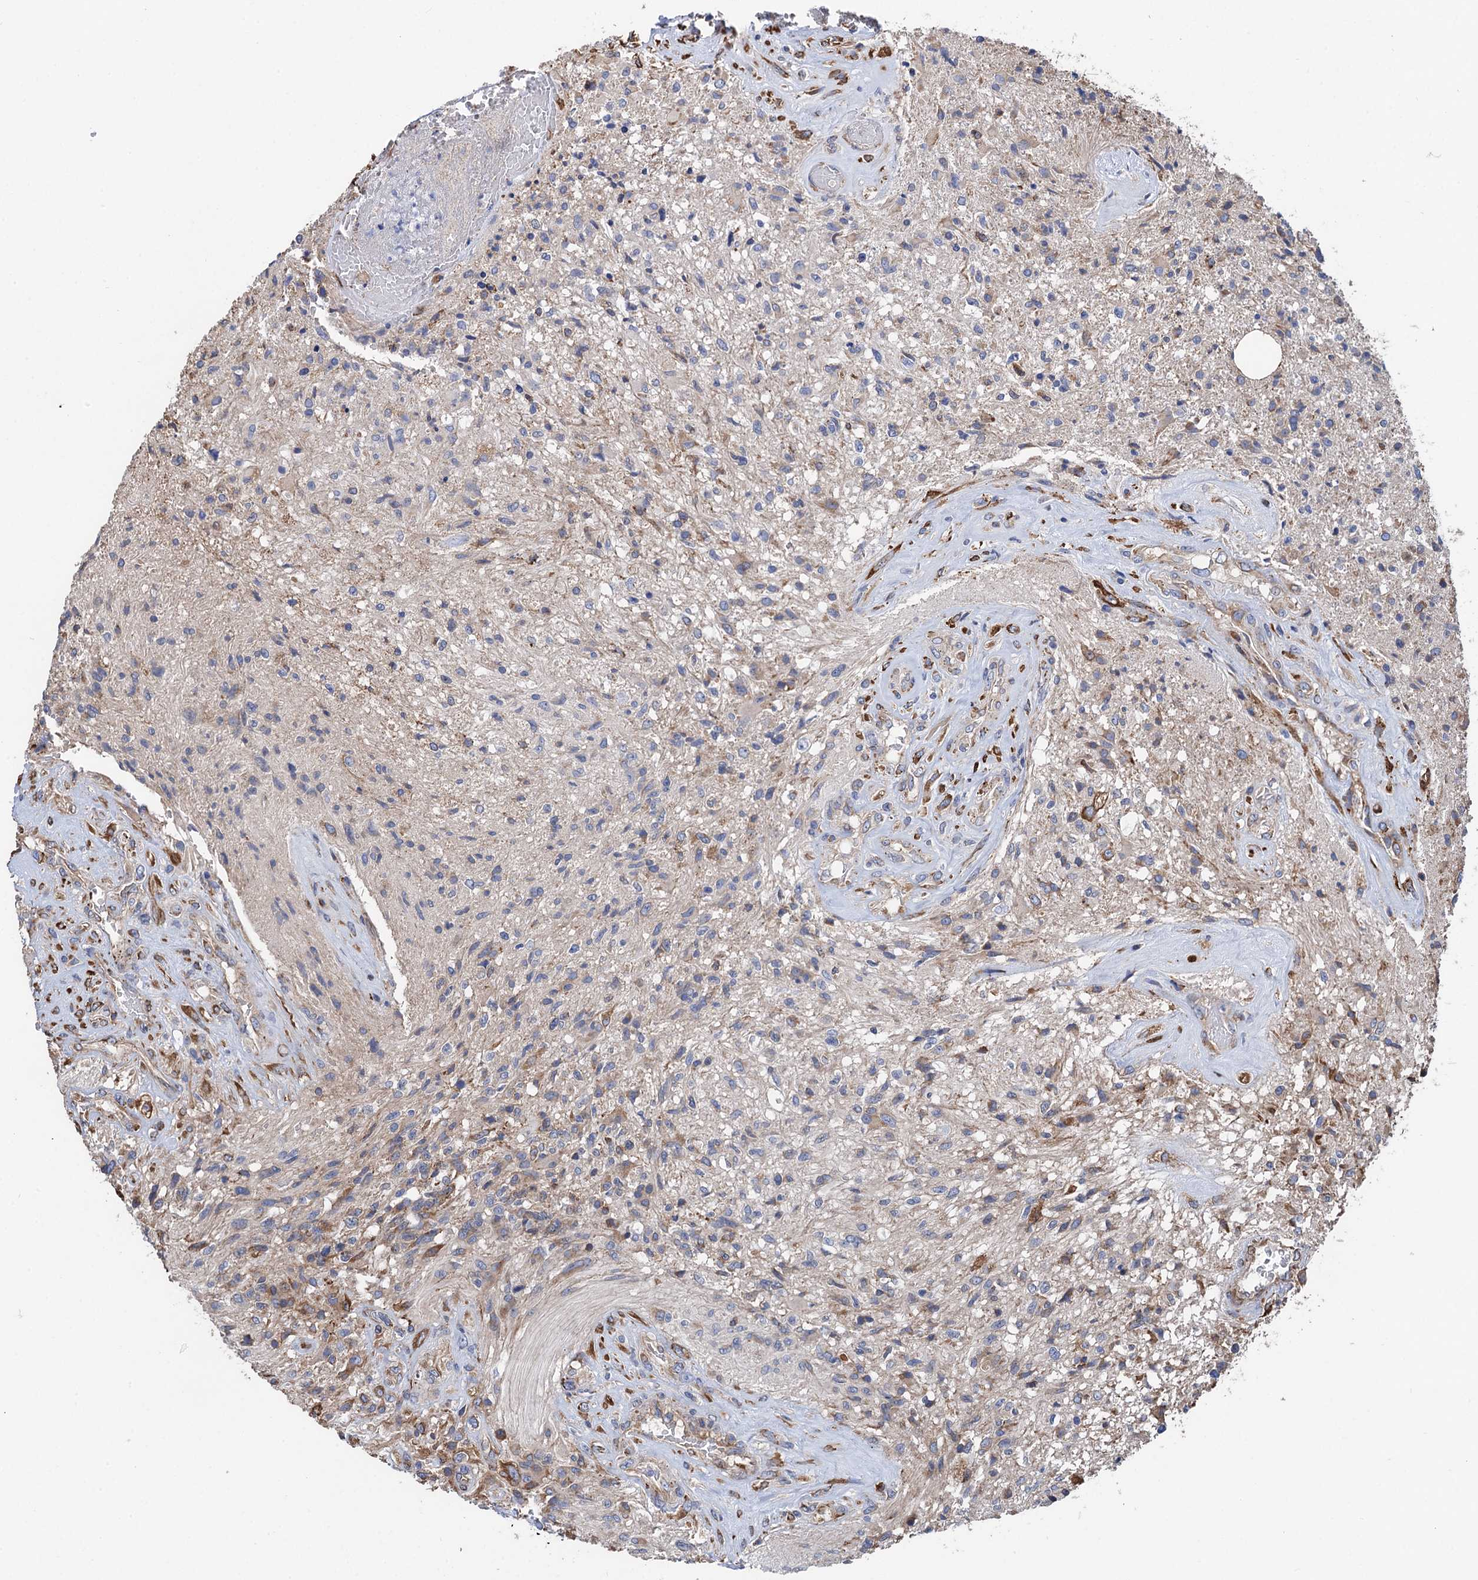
{"staining": {"intensity": "negative", "quantity": "none", "location": "none"}, "tissue": "glioma", "cell_type": "Tumor cells", "image_type": "cancer", "snomed": [{"axis": "morphology", "description": "Glioma, malignant, High grade"}, {"axis": "topography", "description": "Brain"}], "caption": "High magnification brightfield microscopy of high-grade glioma (malignant) stained with DAB (3,3'-diaminobenzidine) (brown) and counterstained with hematoxylin (blue): tumor cells show no significant positivity. Brightfield microscopy of immunohistochemistry (IHC) stained with DAB (brown) and hematoxylin (blue), captured at high magnification.", "gene": "CNNM1", "patient": {"sex": "male", "age": 56}}